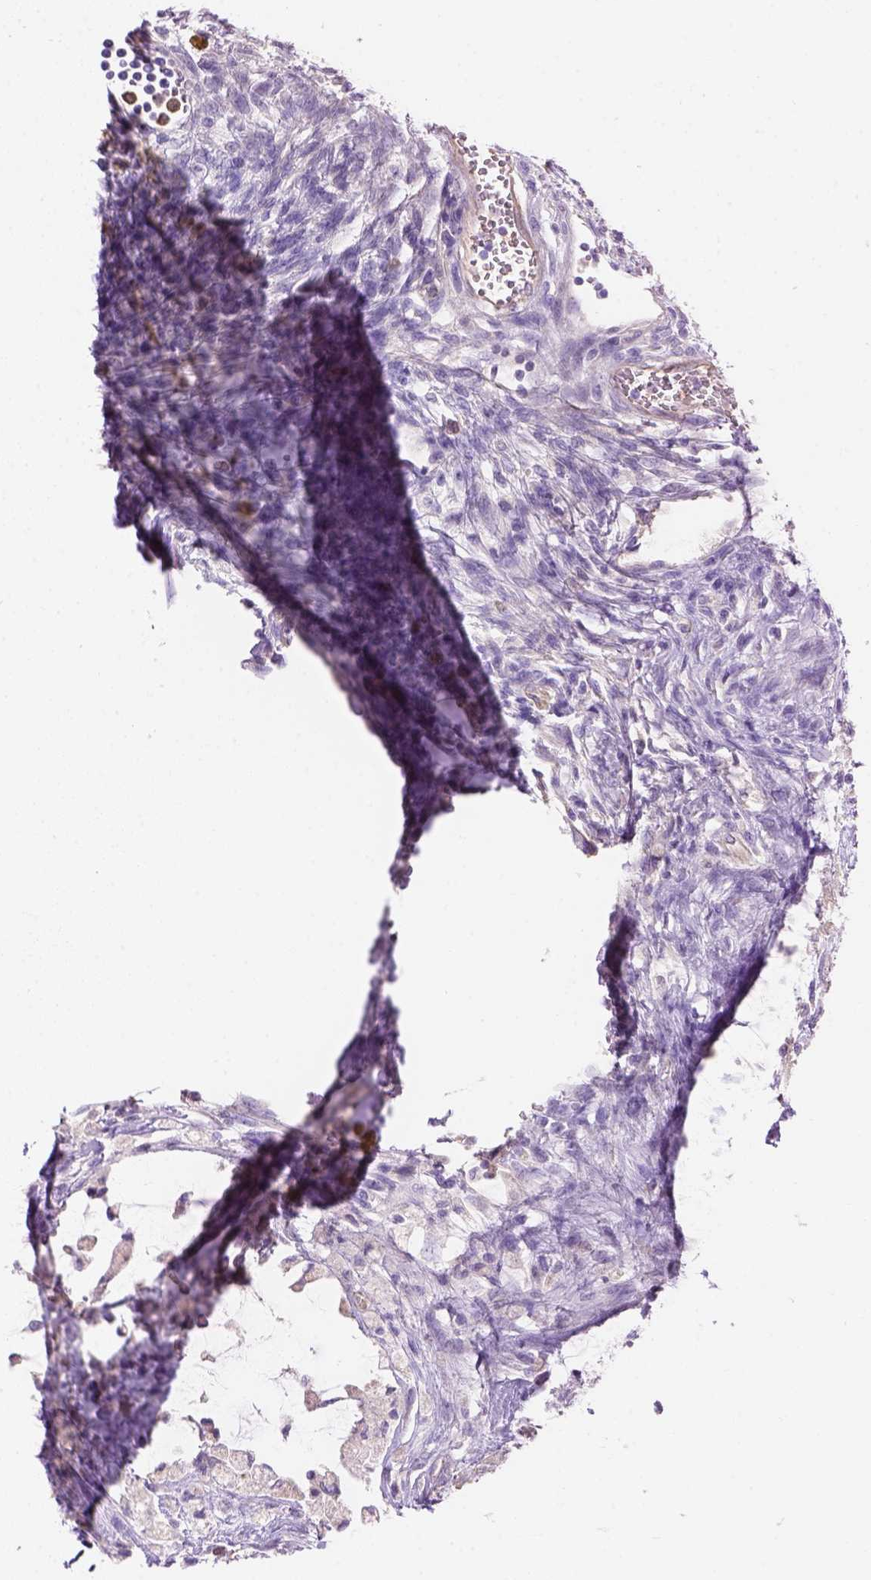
{"staining": {"intensity": "negative", "quantity": "none", "location": "none"}, "tissue": "testis cancer", "cell_type": "Tumor cells", "image_type": "cancer", "snomed": [{"axis": "morphology", "description": "Carcinoma, Embryonal, NOS"}, {"axis": "topography", "description": "Testis"}], "caption": "Immunohistochemistry micrograph of neoplastic tissue: human testis cancer (embryonal carcinoma) stained with DAB reveals no significant protein staining in tumor cells.", "gene": "CD84", "patient": {"sex": "male", "age": 37}}